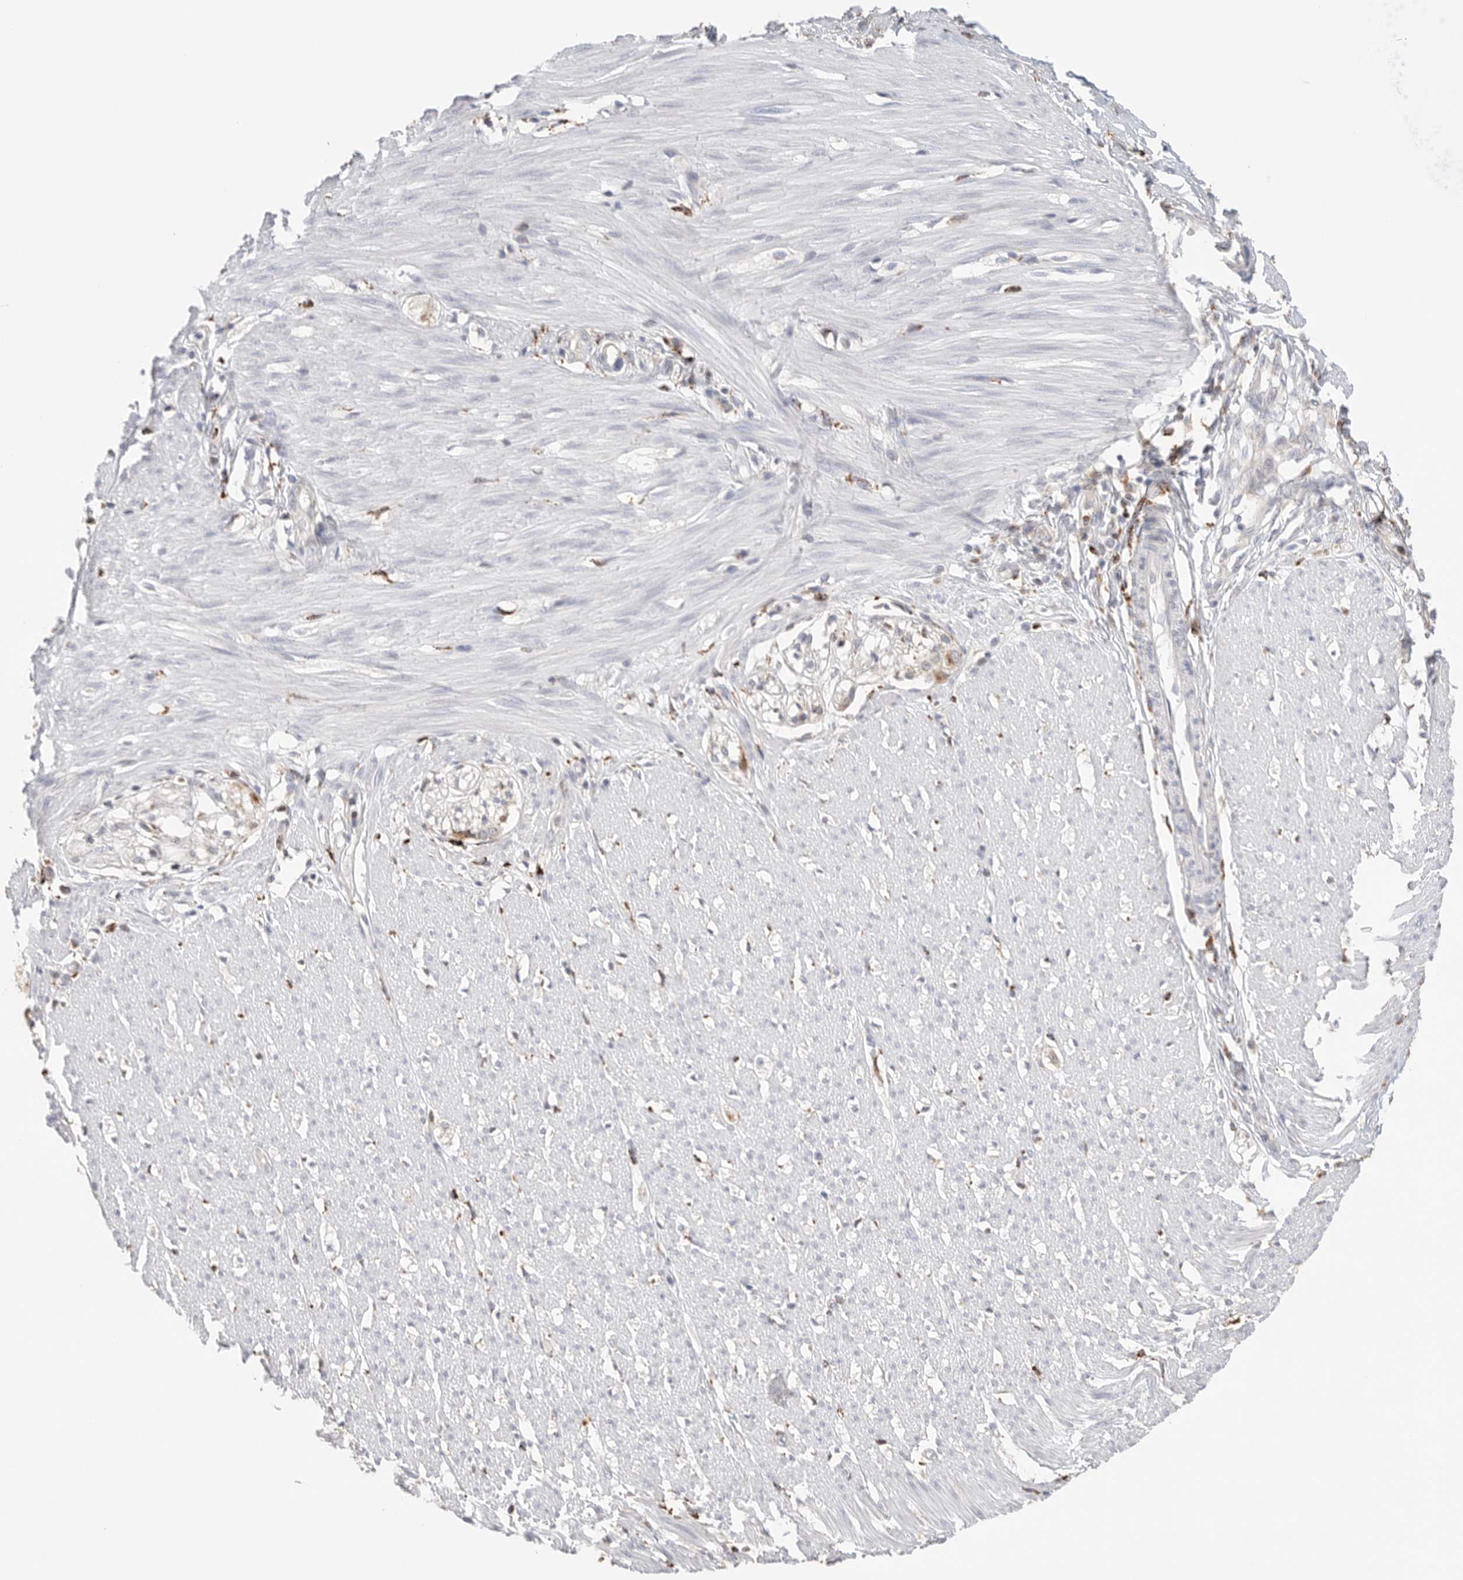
{"staining": {"intensity": "negative", "quantity": "none", "location": "none"}, "tissue": "smooth muscle", "cell_type": "Smooth muscle cells", "image_type": "normal", "snomed": [{"axis": "morphology", "description": "Normal tissue, NOS"}, {"axis": "morphology", "description": "Adenocarcinoma, NOS"}, {"axis": "topography", "description": "Colon"}, {"axis": "topography", "description": "Peripheral nerve tissue"}], "caption": "IHC of benign human smooth muscle reveals no expression in smooth muscle cells.", "gene": "GGH", "patient": {"sex": "male", "age": 14}}